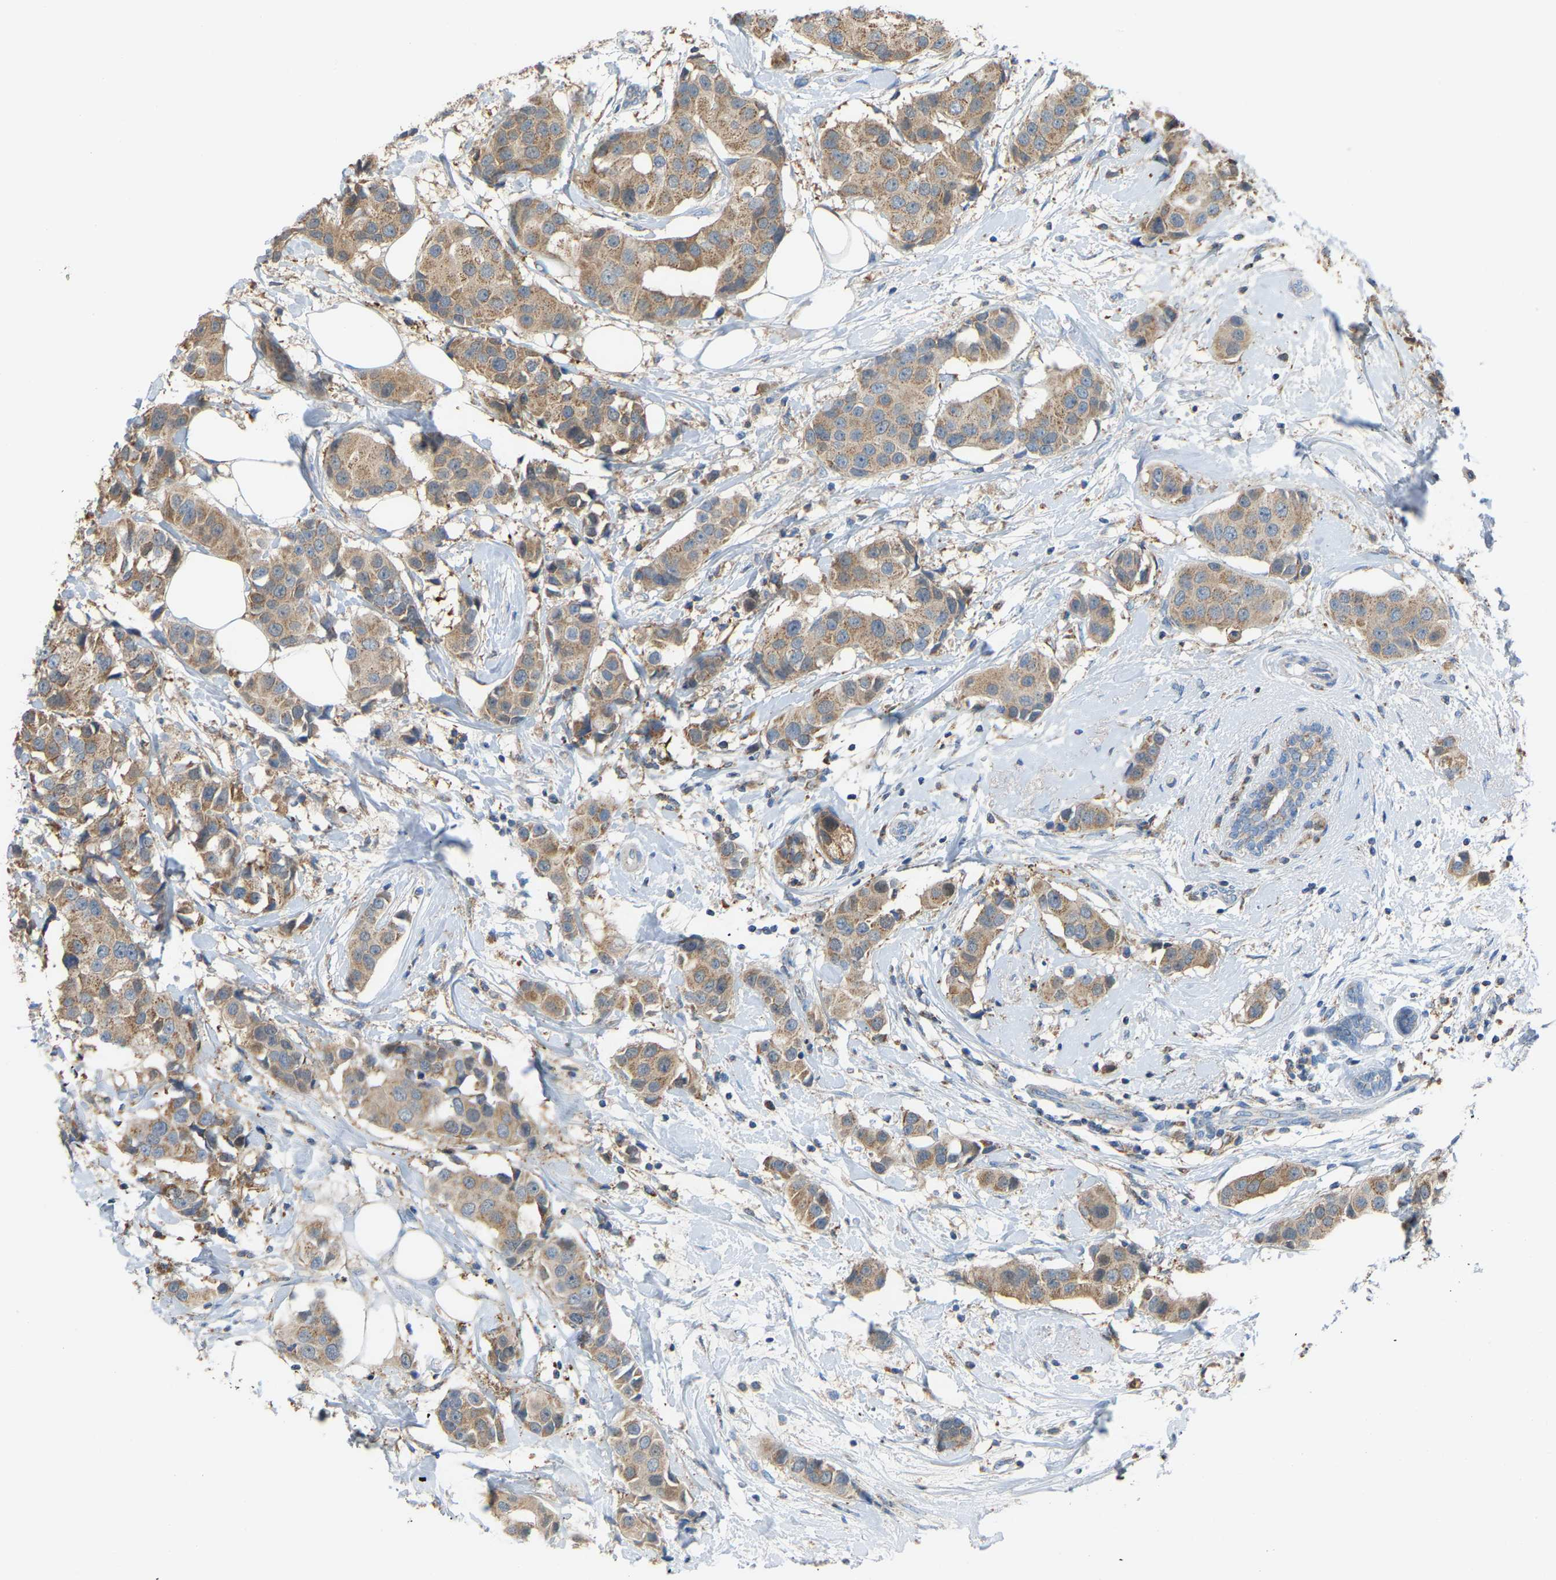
{"staining": {"intensity": "moderate", "quantity": ">75%", "location": "cytoplasmic/membranous"}, "tissue": "breast cancer", "cell_type": "Tumor cells", "image_type": "cancer", "snomed": [{"axis": "morphology", "description": "Normal tissue, NOS"}, {"axis": "morphology", "description": "Duct carcinoma"}, {"axis": "topography", "description": "Breast"}], "caption": "DAB immunohistochemical staining of infiltrating ductal carcinoma (breast) demonstrates moderate cytoplasmic/membranous protein positivity in about >75% of tumor cells.", "gene": "CROT", "patient": {"sex": "female", "age": 39}}